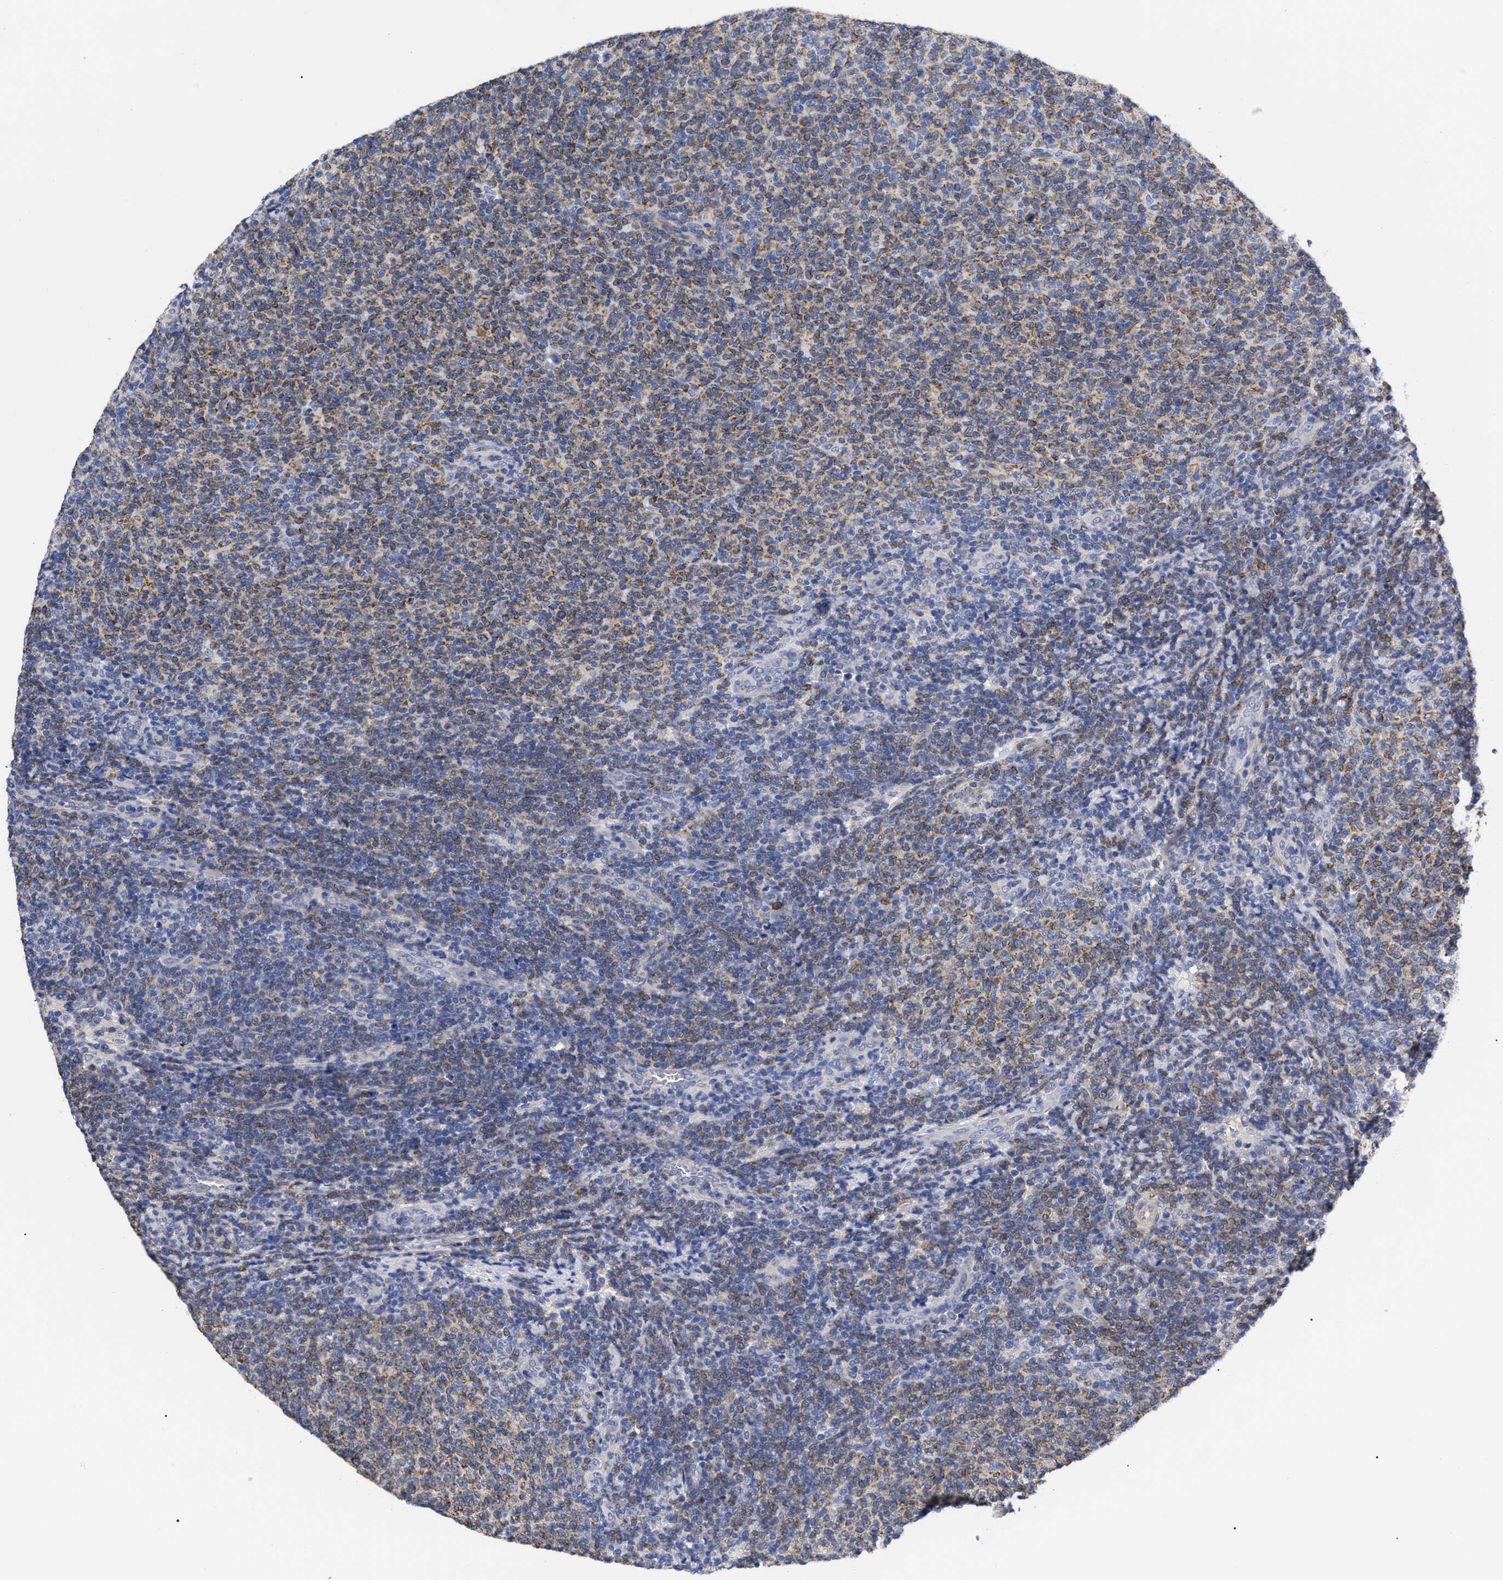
{"staining": {"intensity": "moderate", "quantity": ">75%", "location": "cytoplasmic/membranous"}, "tissue": "lymphoma", "cell_type": "Tumor cells", "image_type": "cancer", "snomed": [{"axis": "morphology", "description": "Malignant lymphoma, non-Hodgkin's type, Low grade"}, {"axis": "topography", "description": "Lymph node"}], "caption": "A brown stain highlights moderate cytoplasmic/membranous staining of a protein in malignant lymphoma, non-Hodgkin's type (low-grade) tumor cells.", "gene": "IRAG2", "patient": {"sex": "male", "age": 66}}